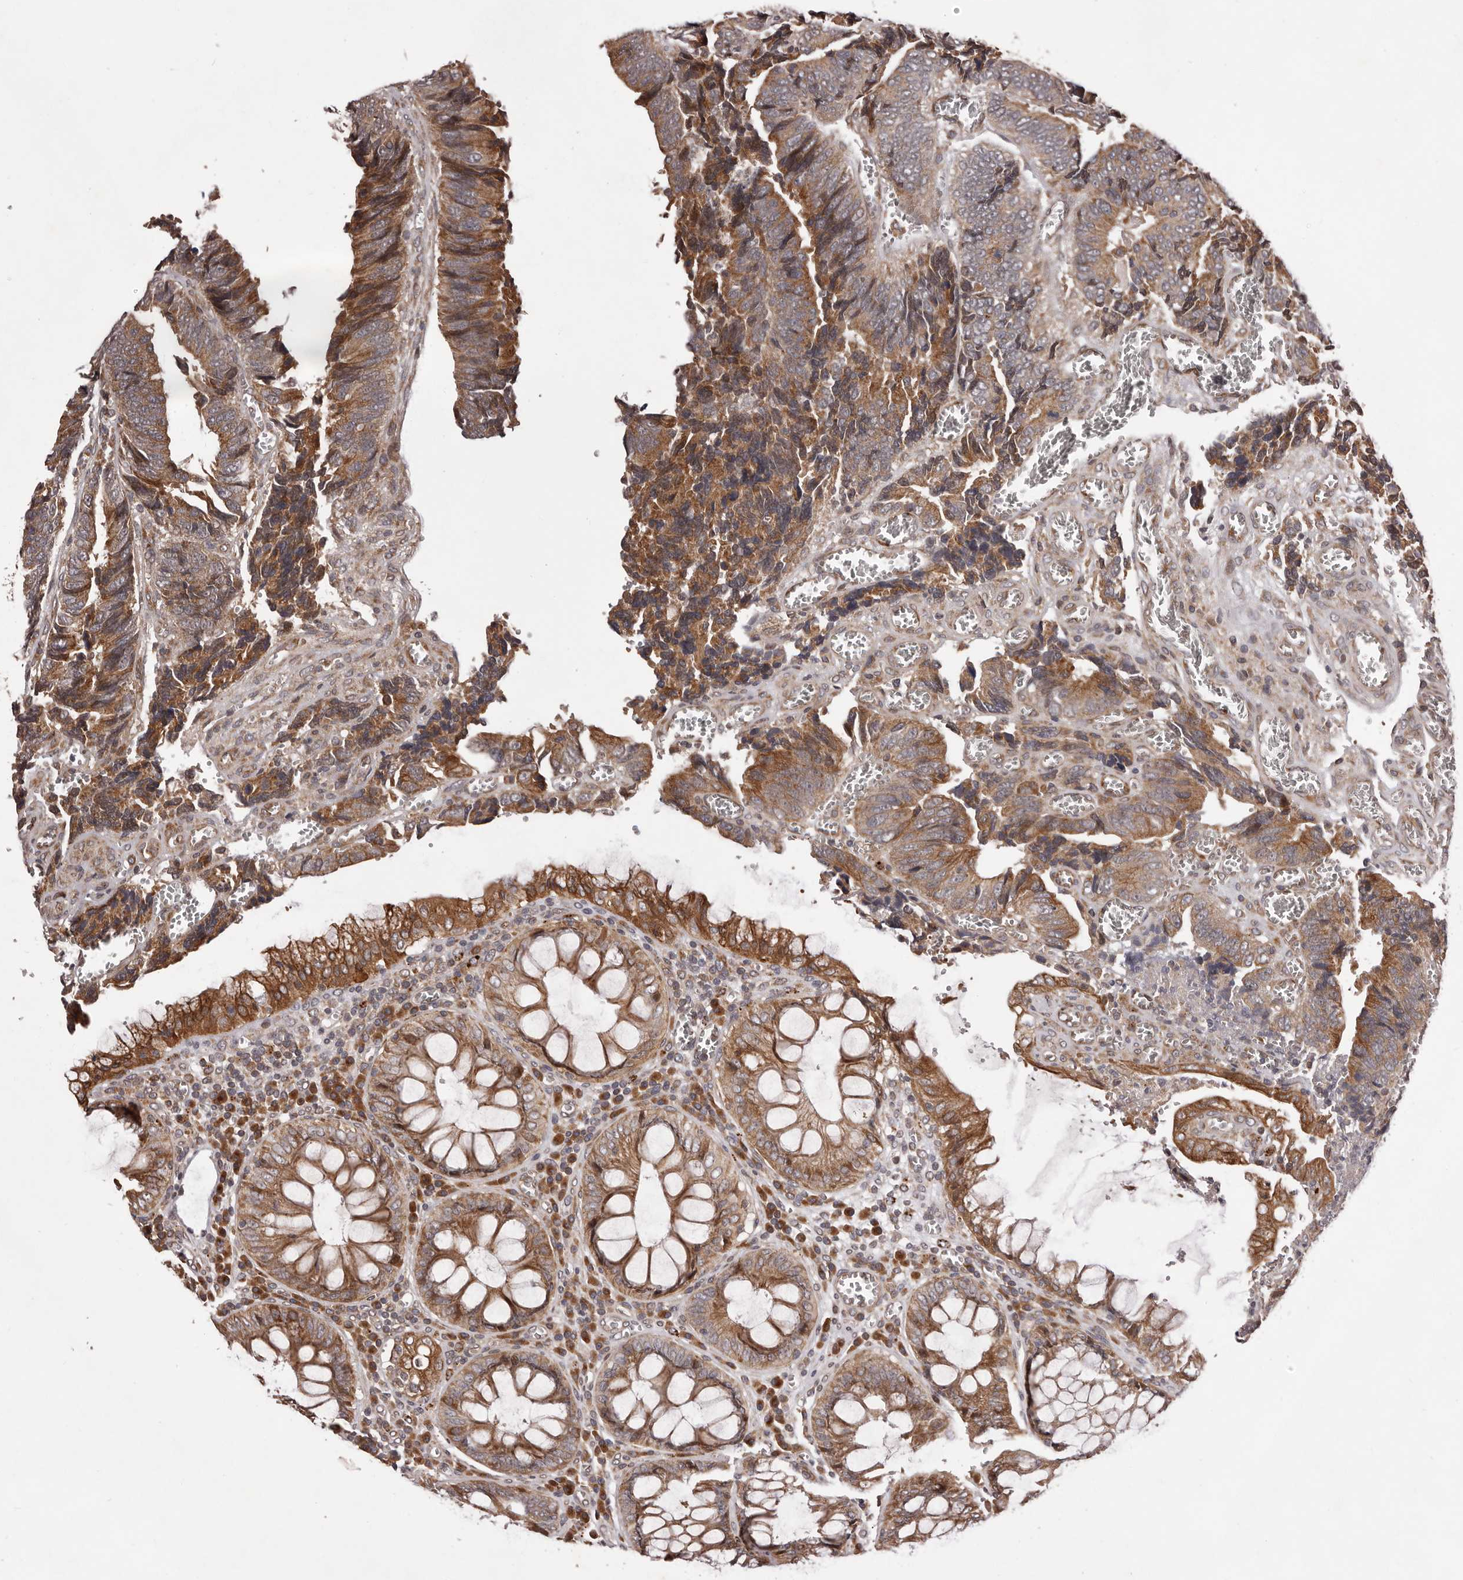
{"staining": {"intensity": "moderate", "quantity": ">75%", "location": "cytoplasmic/membranous"}, "tissue": "colorectal cancer", "cell_type": "Tumor cells", "image_type": "cancer", "snomed": [{"axis": "morphology", "description": "Adenocarcinoma, NOS"}, {"axis": "topography", "description": "Colon"}], "caption": "Immunohistochemistry (IHC) of adenocarcinoma (colorectal) reveals medium levels of moderate cytoplasmic/membranous expression in about >75% of tumor cells.", "gene": "GADD45B", "patient": {"sex": "male", "age": 72}}